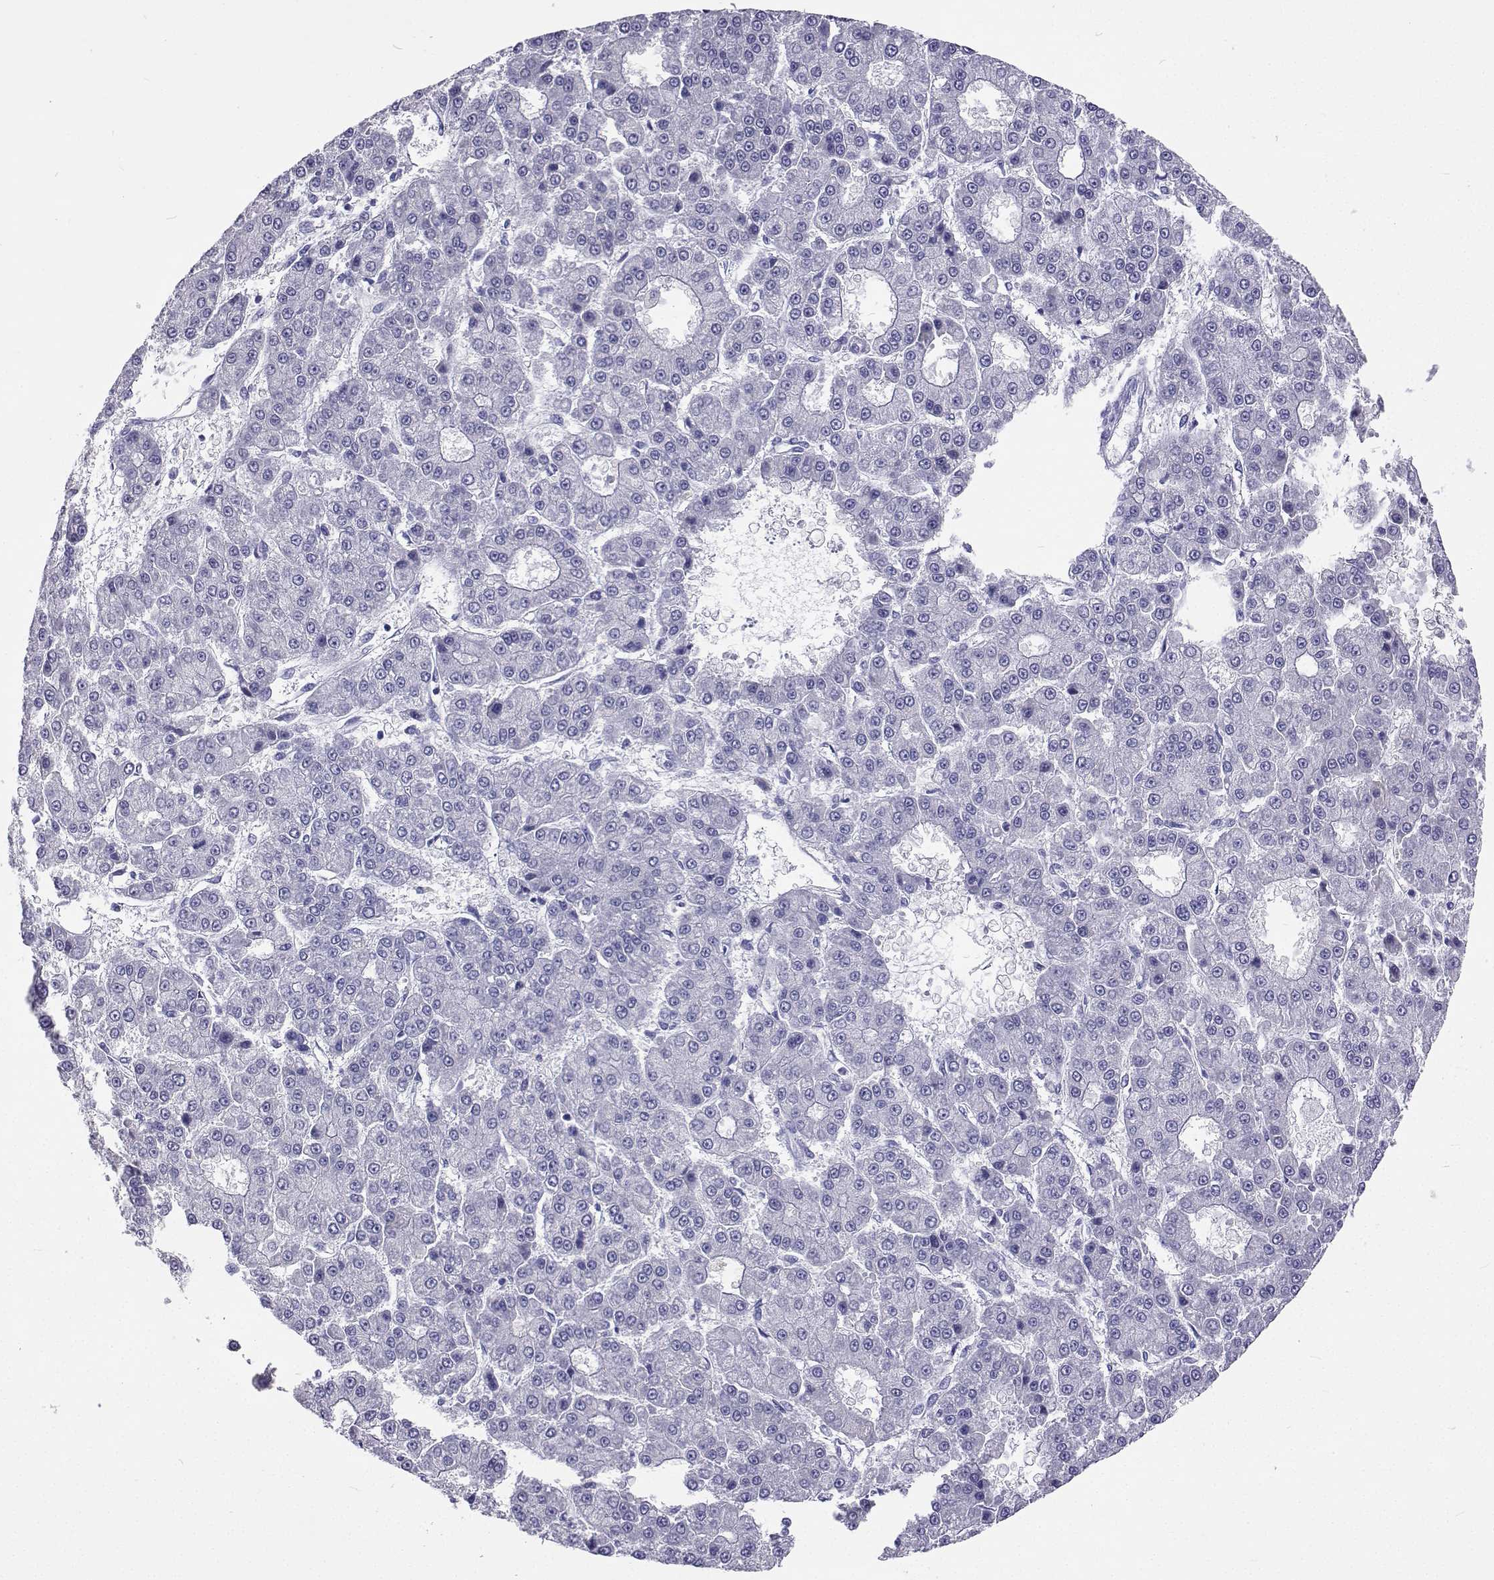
{"staining": {"intensity": "negative", "quantity": "none", "location": "none"}, "tissue": "liver cancer", "cell_type": "Tumor cells", "image_type": "cancer", "snomed": [{"axis": "morphology", "description": "Carcinoma, Hepatocellular, NOS"}, {"axis": "topography", "description": "Liver"}], "caption": "Micrograph shows no significant protein positivity in tumor cells of hepatocellular carcinoma (liver).", "gene": "UMODL1", "patient": {"sex": "male", "age": 70}}